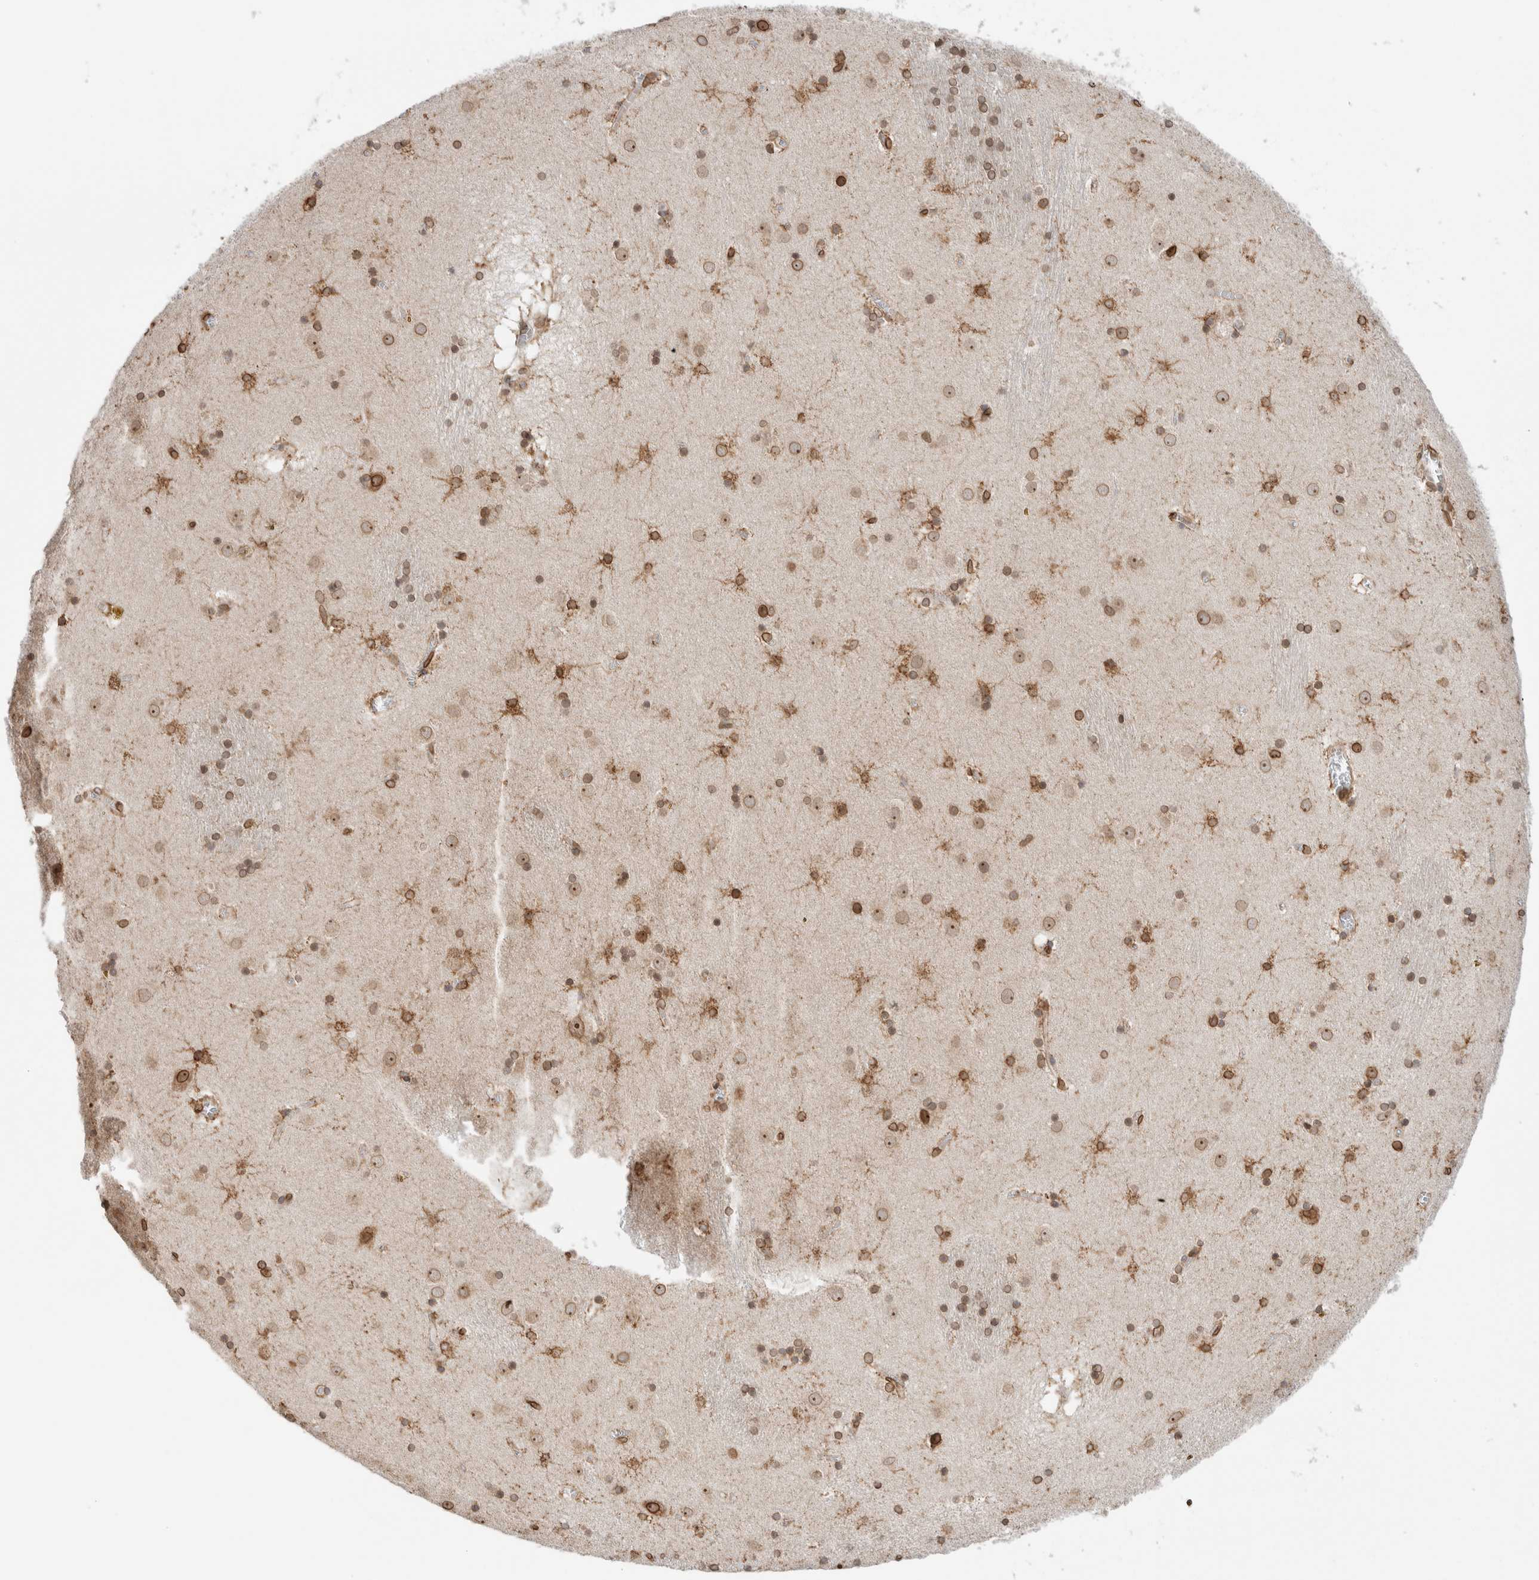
{"staining": {"intensity": "moderate", "quantity": ">75%", "location": "cytoplasmic/membranous,nuclear"}, "tissue": "caudate", "cell_type": "Glial cells", "image_type": "normal", "snomed": [{"axis": "morphology", "description": "Normal tissue, NOS"}, {"axis": "topography", "description": "Lateral ventricle wall"}], "caption": "Immunohistochemical staining of normal human caudate reveals moderate cytoplasmic/membranous,nuclear protein expression in approximately >75% of glial cells. The protein of interest is stained brown, and the nuclei are stained in blue (DAB (3,3'-diaminobenzidine) IHC with brightfield microscopy, high magnification).", "gene": "RBMX2", "patient": {"sex": "male", "age": 70}}